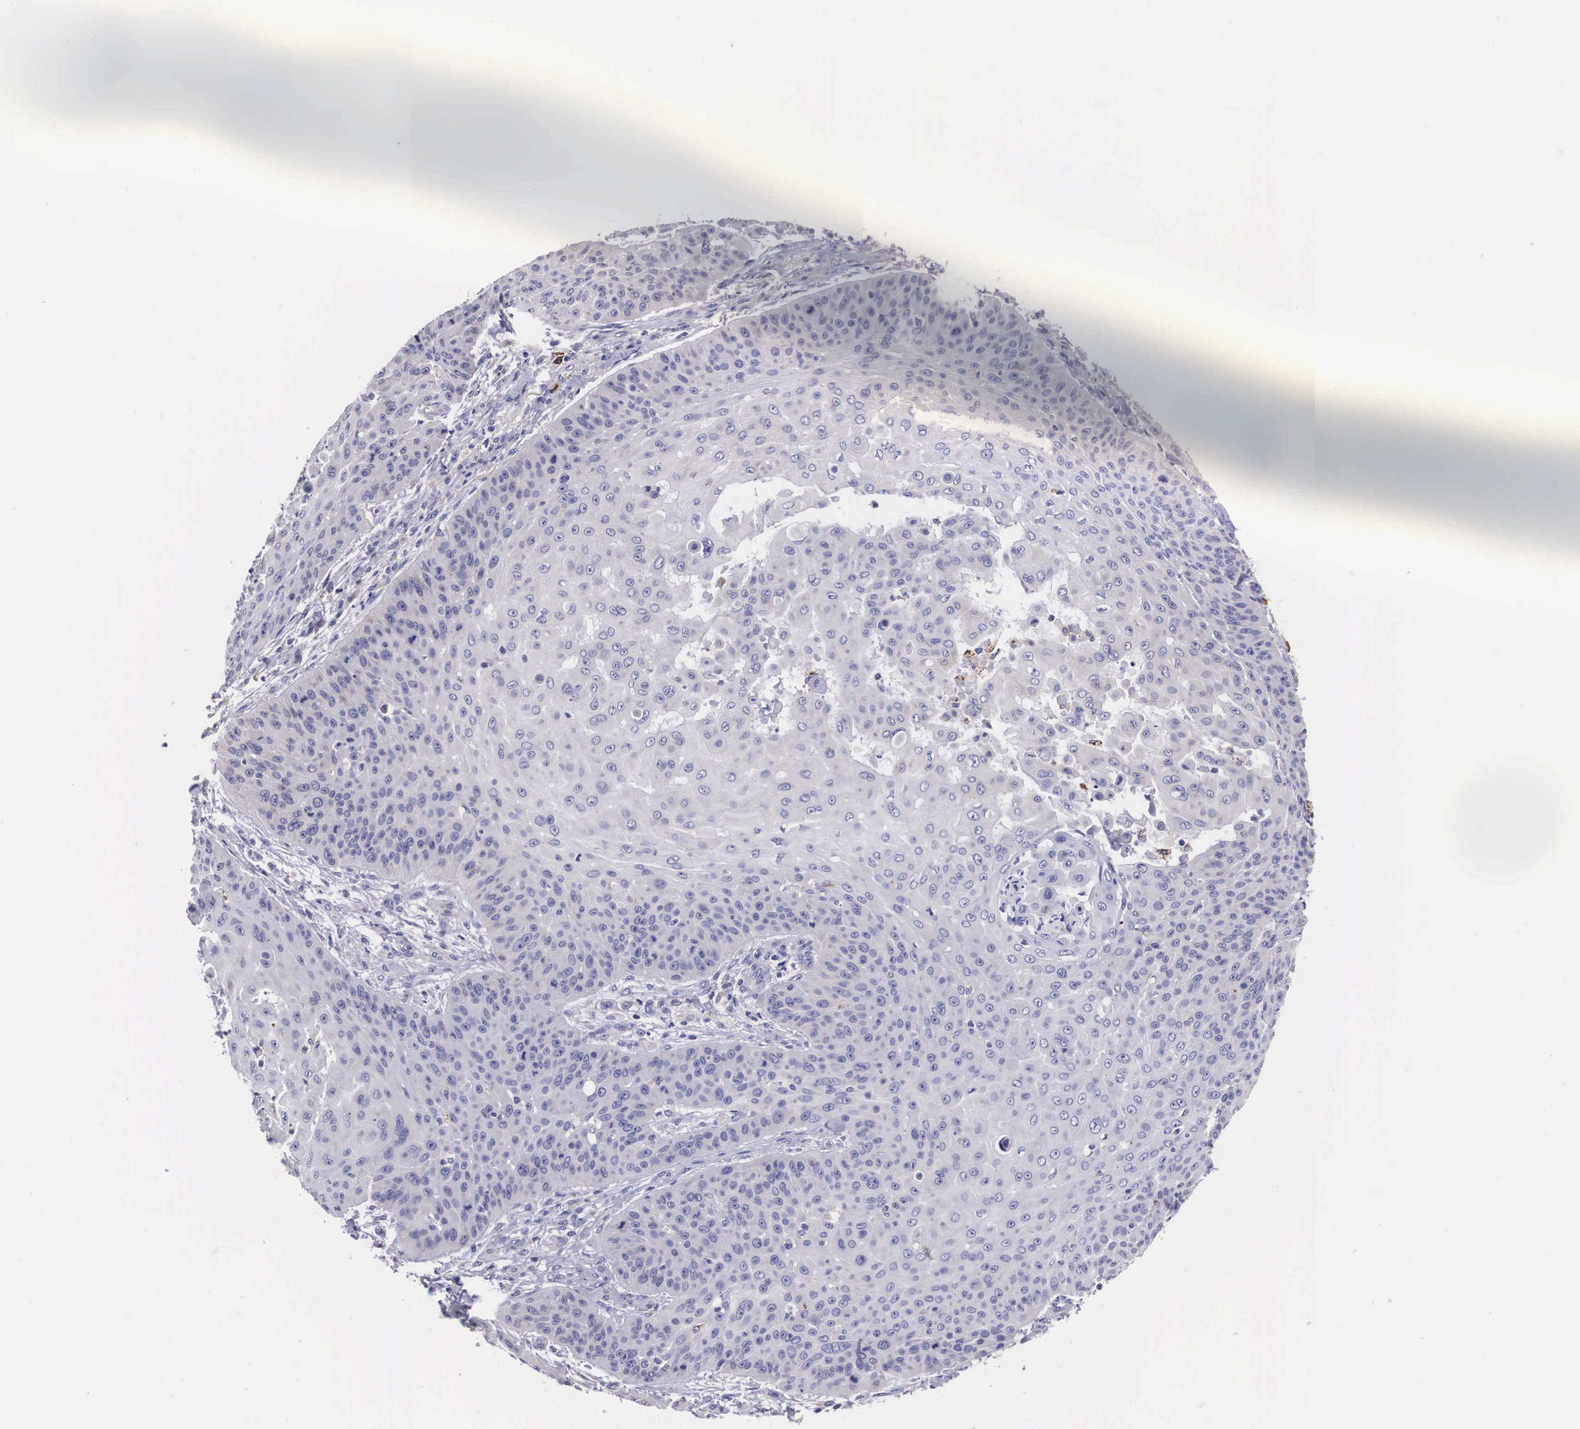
{"staining": {"intensity": "negative", "quantity": "none", "location": "none"}, "tissue": "skin cancer", "cell_type": "Tumor cells", "image_type": "cancer", "snomed": [{"axis": "morphology", "description": "Squamous cell carcinoma, NOS"}, {"axis": "topography", "description": "Skin"}], "caption": "Tumor cells show no significant staining in squamous cell carcinoma (skin).", "gene": "CRELD2", "patient": {"sex": "male", "age": 82}}